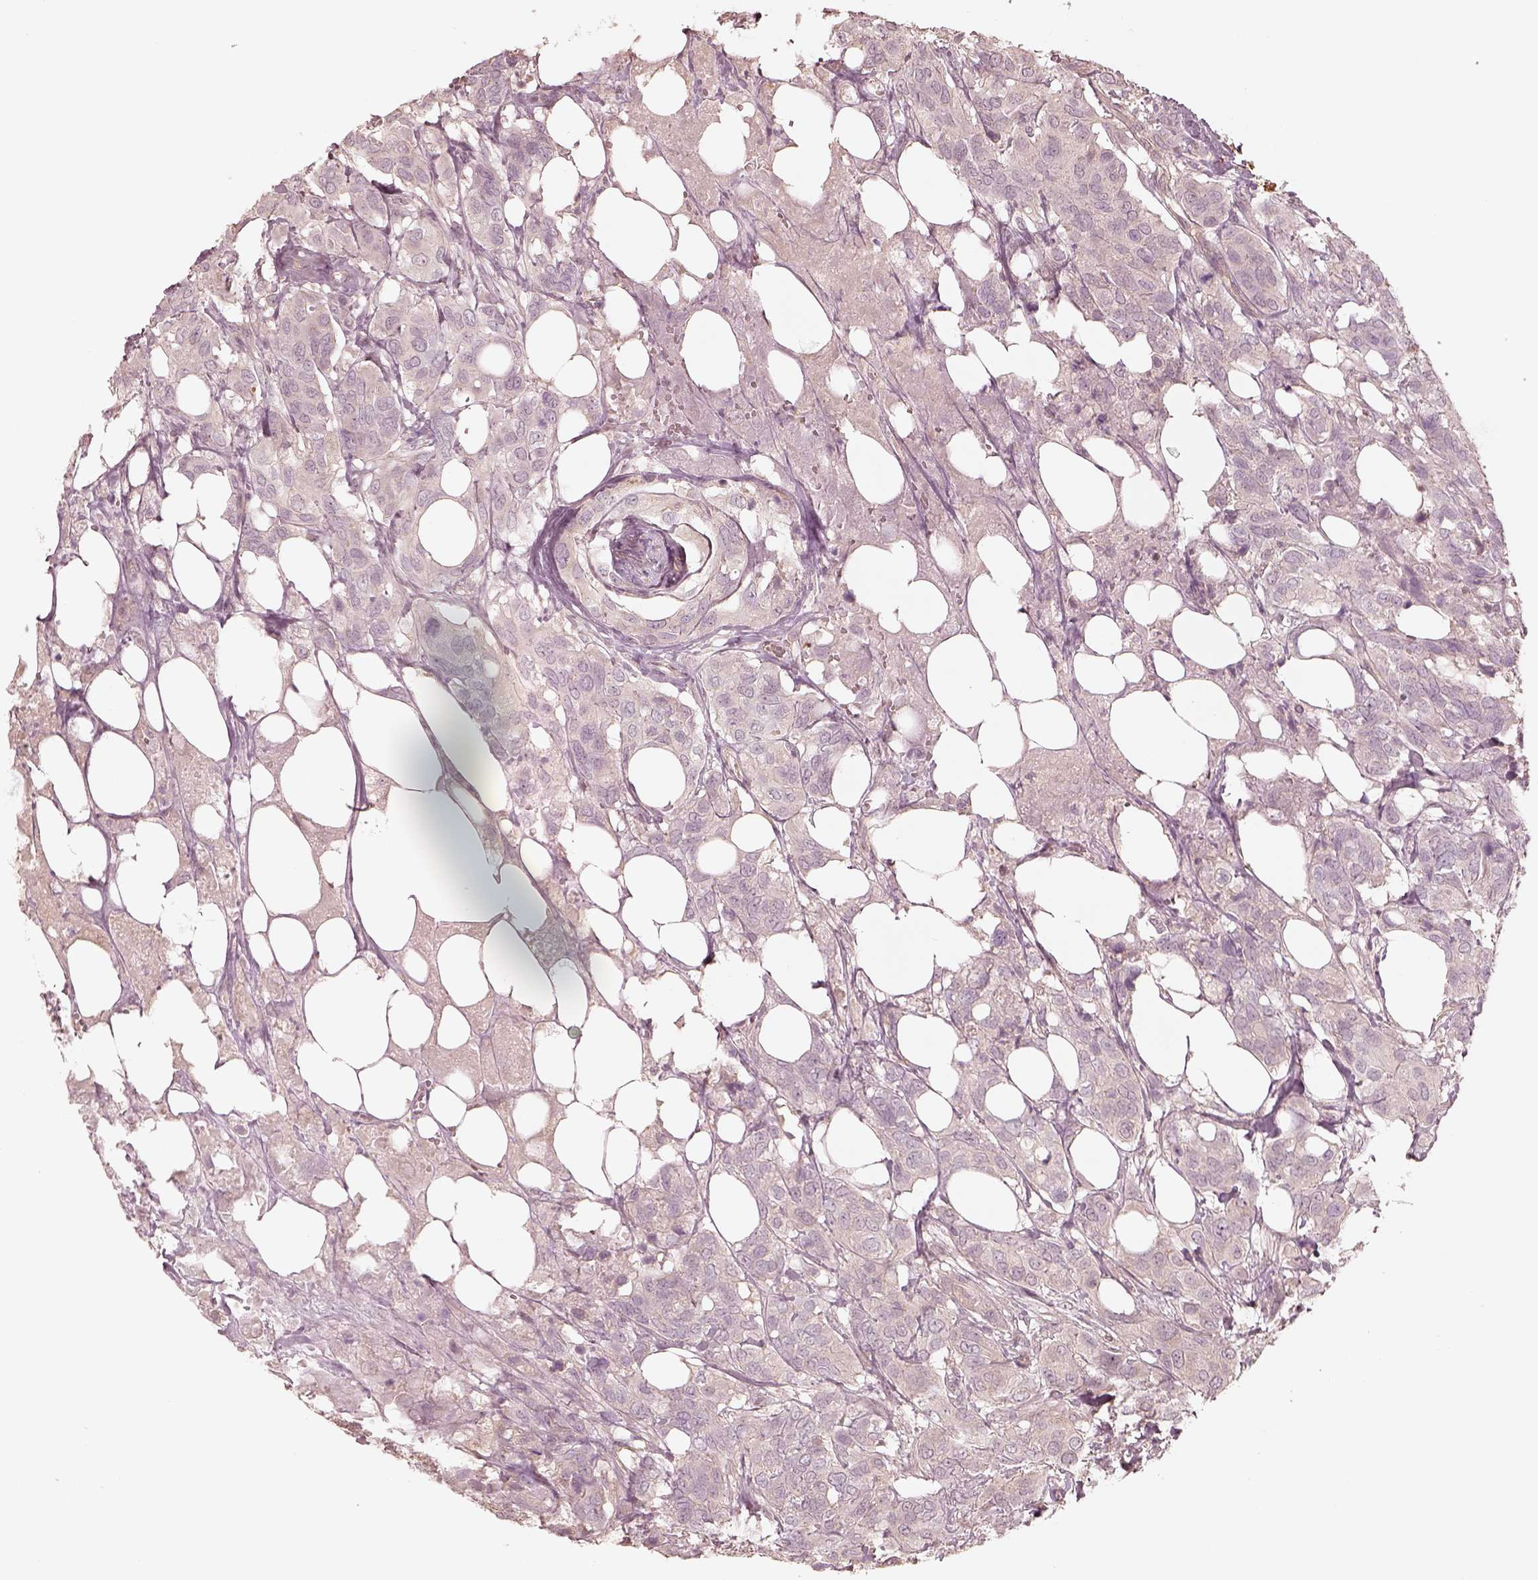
{"staining": {"intensity": "negative", "quantity": "none", "location": "none"}, "tissue": "urothelial cancer", "cell_type": "Tumor cells", "image_type": "cancer", "snomed": [{"axis": "morphology", "description": "Urothelial carcinoma, NOS"}, {"axis": "morphology", "description": "Urothelial carcinoma, High grade"}, {"axis": "topography", "description": "Urinary bladder"}], "caption": "Immunohistochemistry of transitional cell carcinoma exhibits no expression in tumor cells. (Brightfield microscopy of DAB IHC at high magnification).", "gene": "KIF5C", "patient": {"sex": "male", "age": 63}}